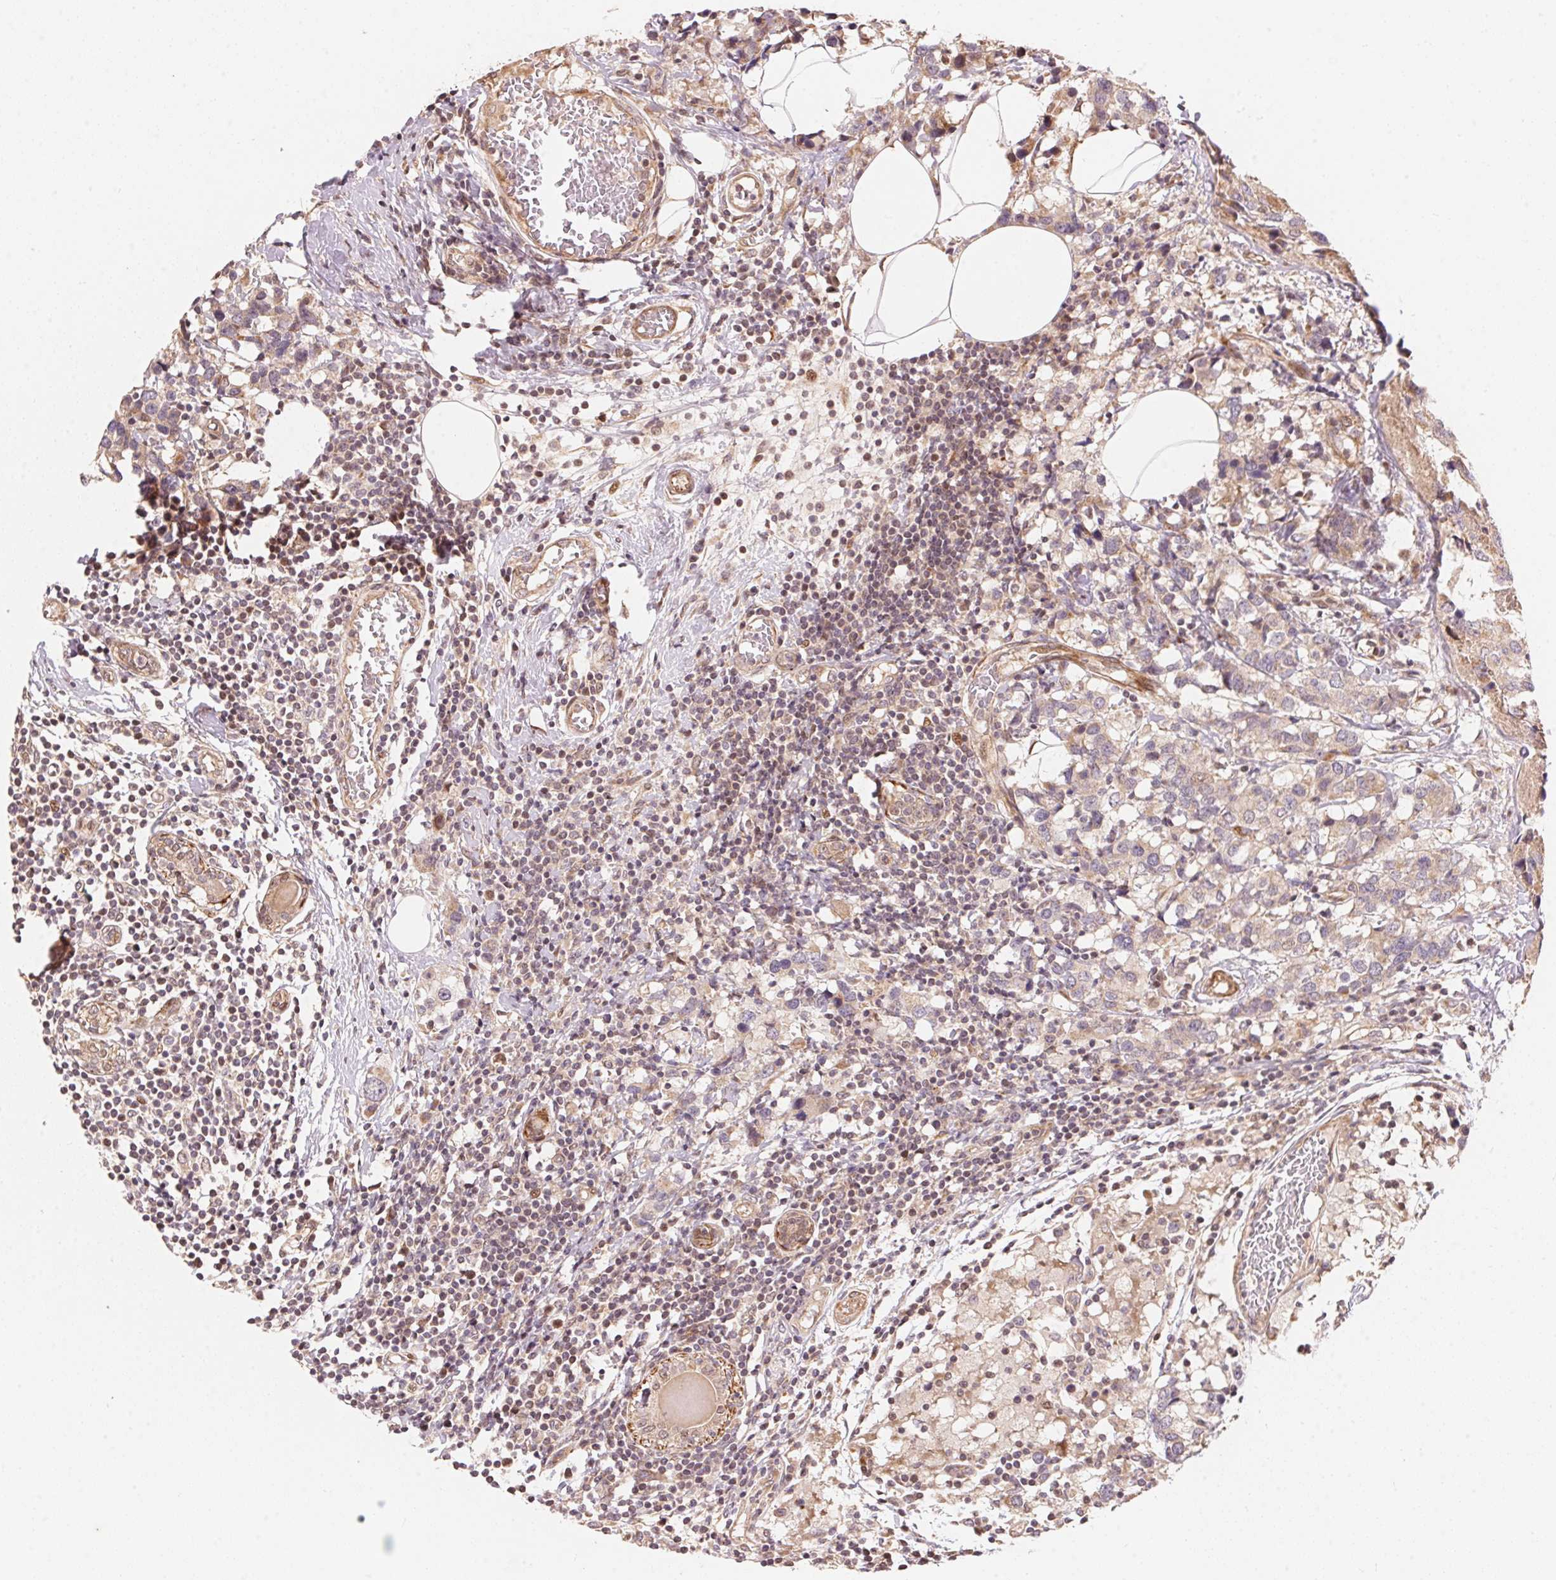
{"staining": {"intensity": "weak", "quantity": "25%-75%", "location": "cytoplasmic/membranous"}, "tissue": "breast cancer", "cell_type": "Tumor cells", "image_type": "cancer", "snomed": [{"axis": "morphology", "description": "Lobular carcinoma"}, {"axis": "topography", "description": "Breast"}], "caption": "There is low levels of weak cytoplasmic/membranous positivity in tumor cells of breast cancer, as demonstrated by immunohistochemical staining (brown color).", "gene": "TNIP2", "patient": {"sex": "female", "age": 59}}